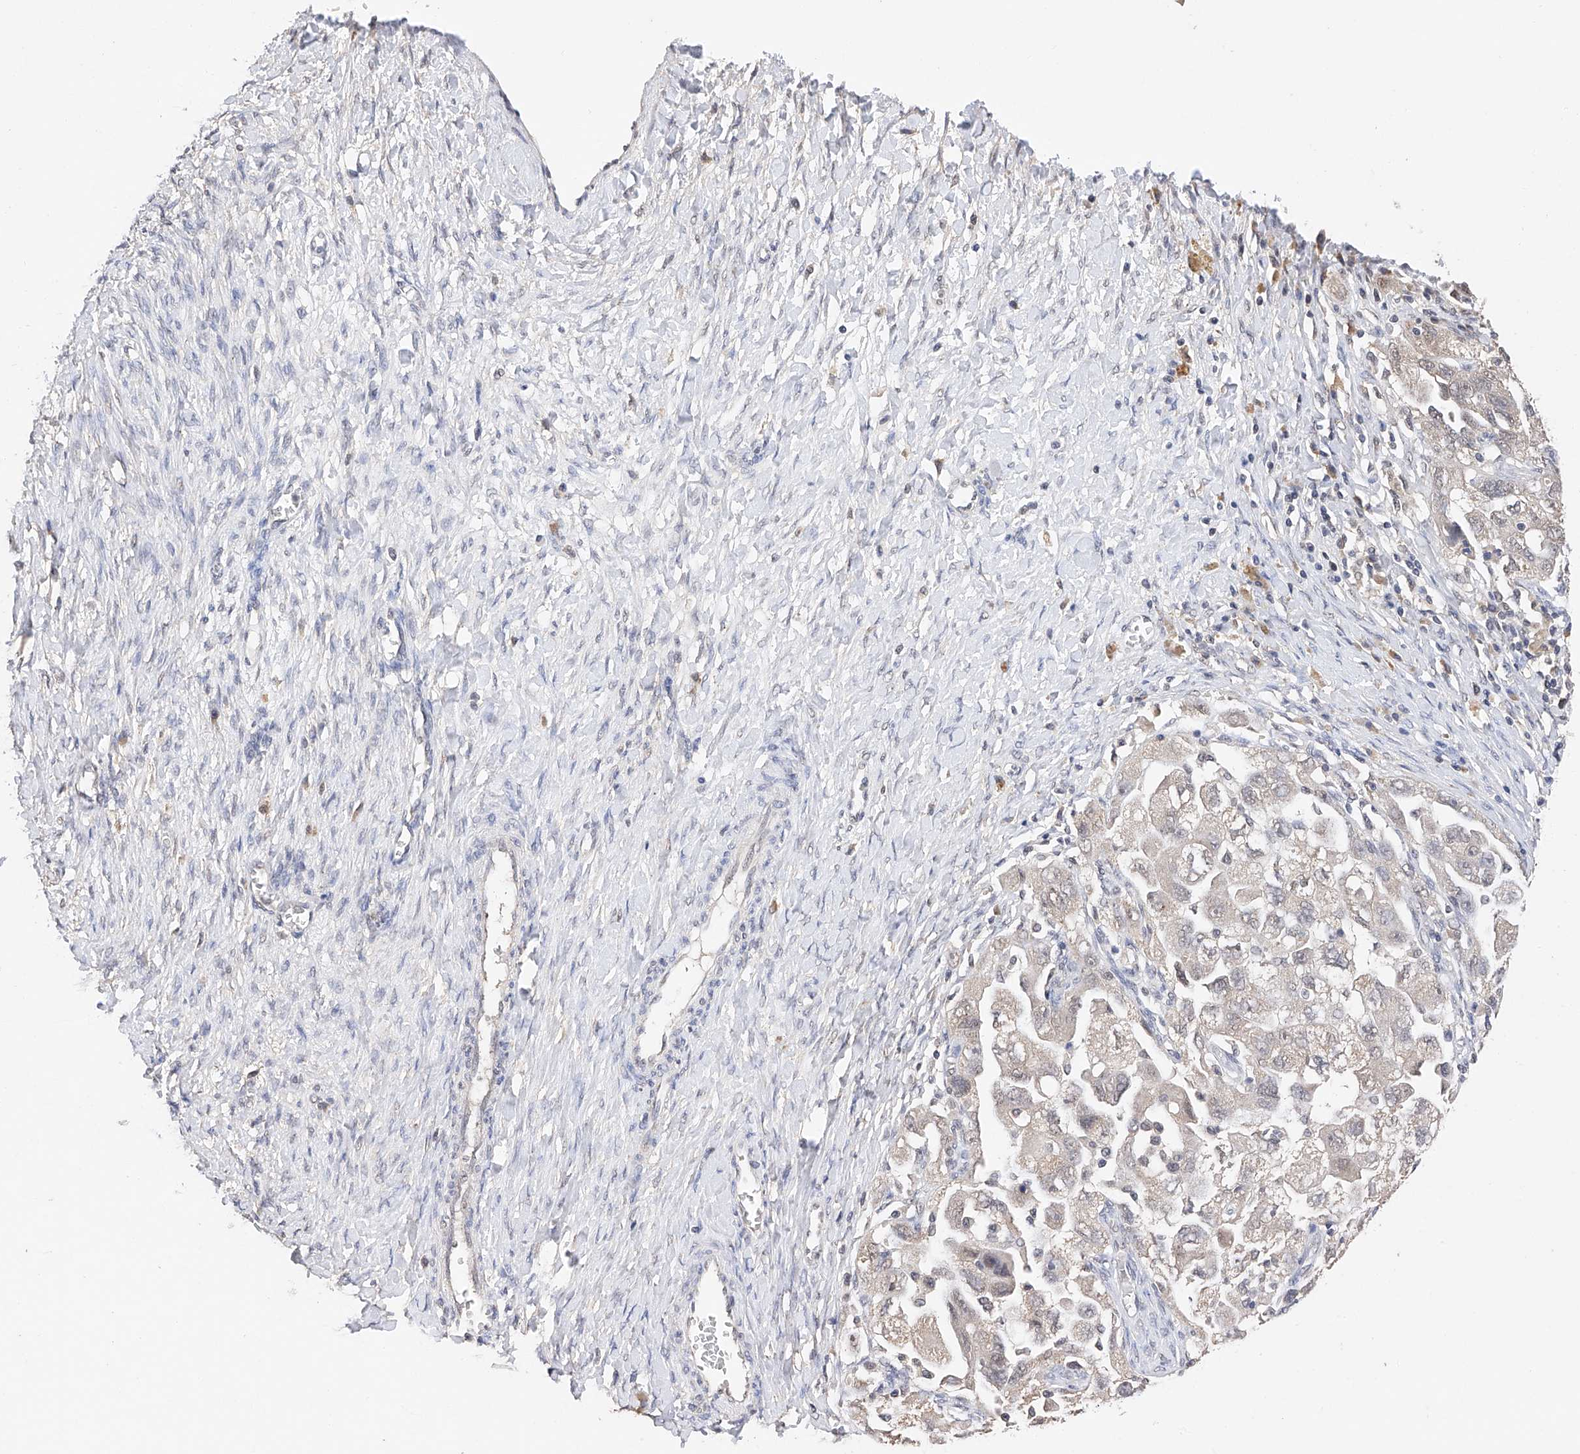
{"staining": {"intensity": "negative", "quantity": "none", "location": "none"}, "tissue": "ovarian cancer", "cell_type": "Tumor cells", "image_type": "cancer", "snomed": [{"axis": "morphology", "description": "Carcinoma, NOS"}, {"axis": "morphology", "description": "Cystadenocarcinoma, serous, NOS"}, {"axis": "topography", "description": "Ovary"}], "caption": "Immunohistochemistry (IHC) photomicrograph of human ovarian cancer stained for a protein (brown), which demonstrates no positivity in tumor cells.", "gene": "DMAP1", "patient": {"sex": "female", "age": 69}}